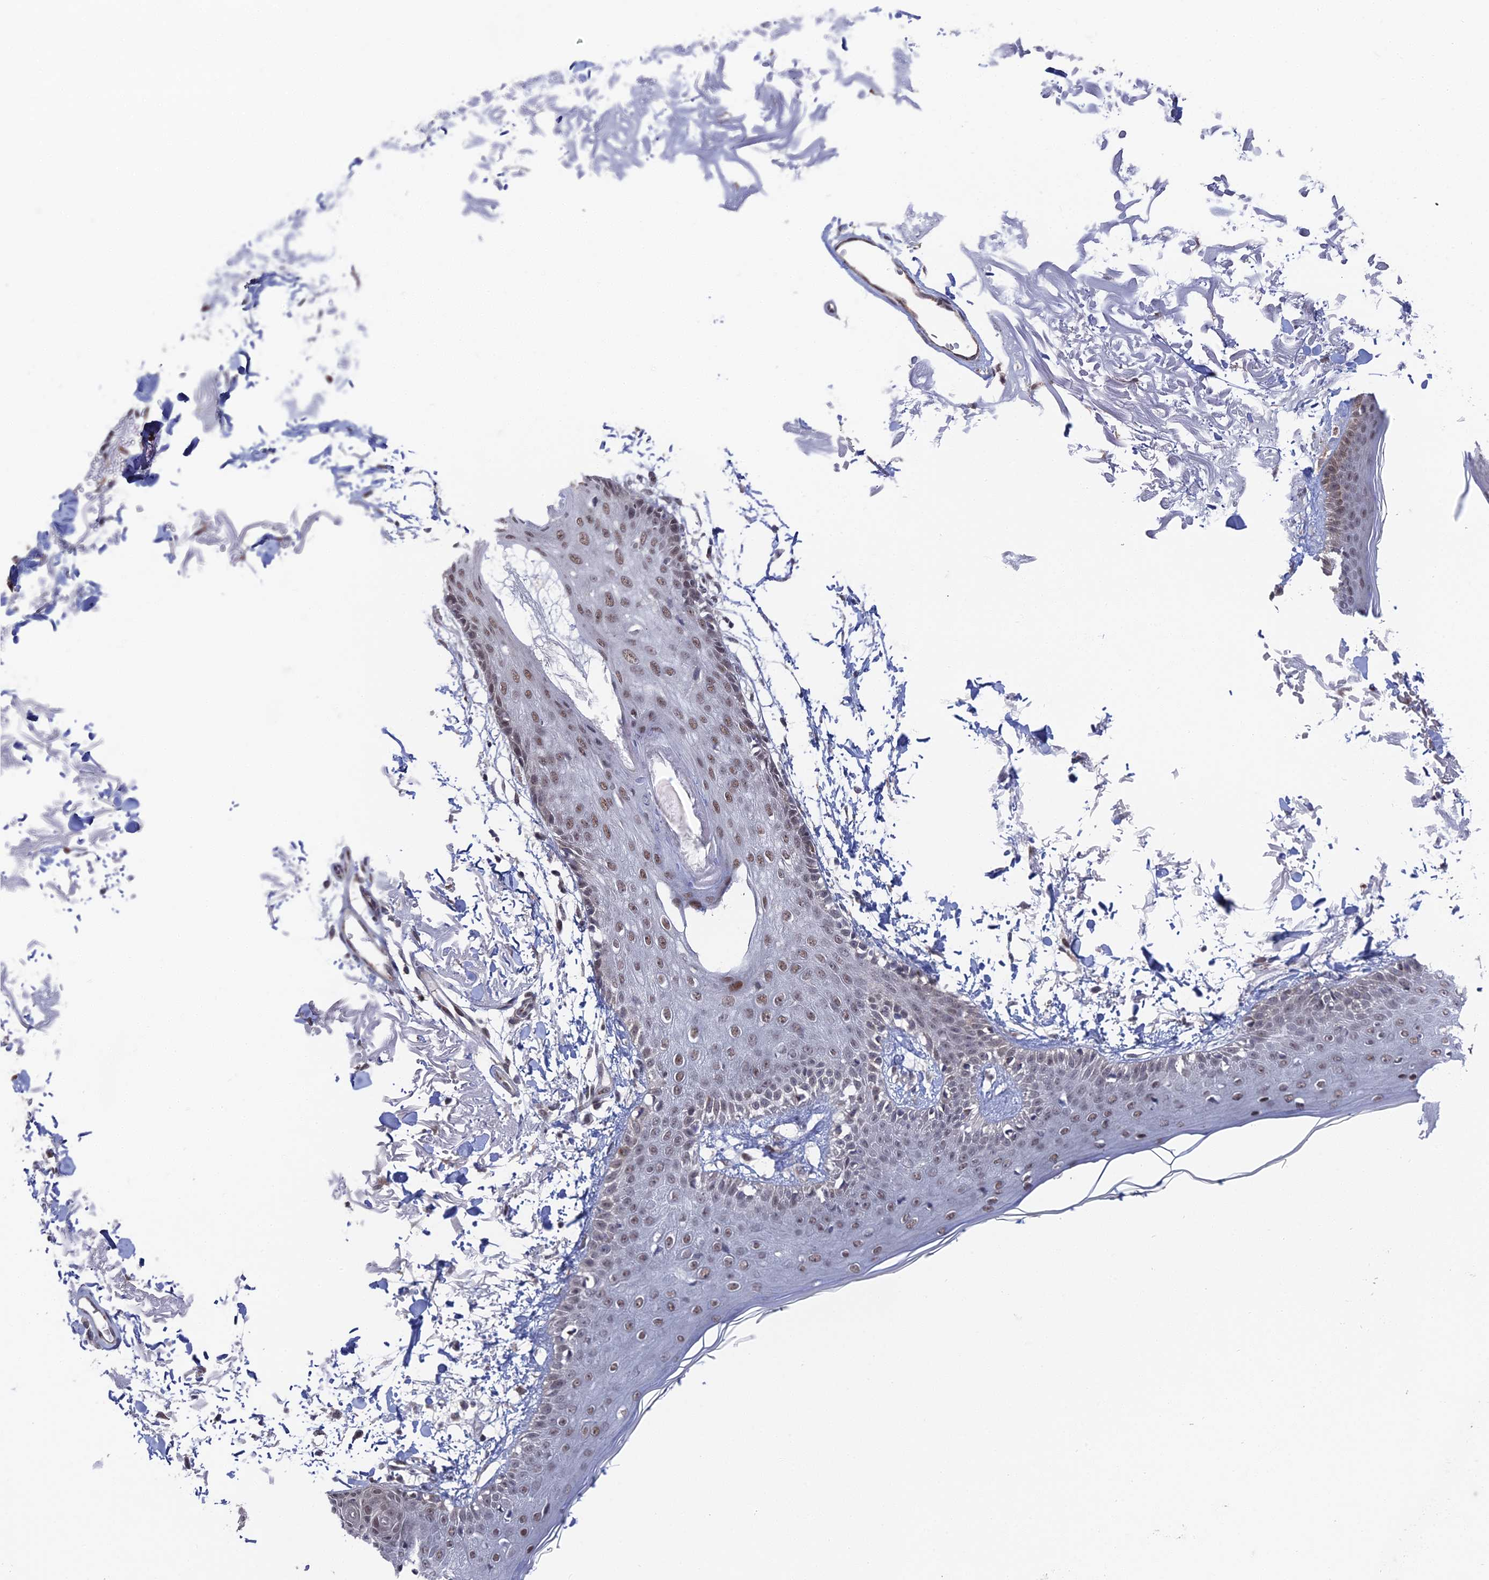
{"staining": {"intensity": "negative", "quantity": "none", "location": "none"}, "tissue": "skin", "cell_type": "Fibroblasts", "image_type": "normal", "snomed": [{"axis": "morphology", "description": "Normal tissue, NOS"}, {"axis": "morphology", "description": "Squamous cell carcinoma, NOS"}, {"axis": "topography", "description": "Skin"}, {"axis": "topography", "description": "Peripheral nerve tissue"}], "caption": "Immunohistochemical staining of normal skin reveals no significant staining in fibroblasts. The staining was performed using DAB to visualize the protein expression in brown, while the nuclei were stained in blue with hematoxylin (Magnification: 20x).", "gene": "FHIP2A", "patient": {"sex": "male", "age": 83}}